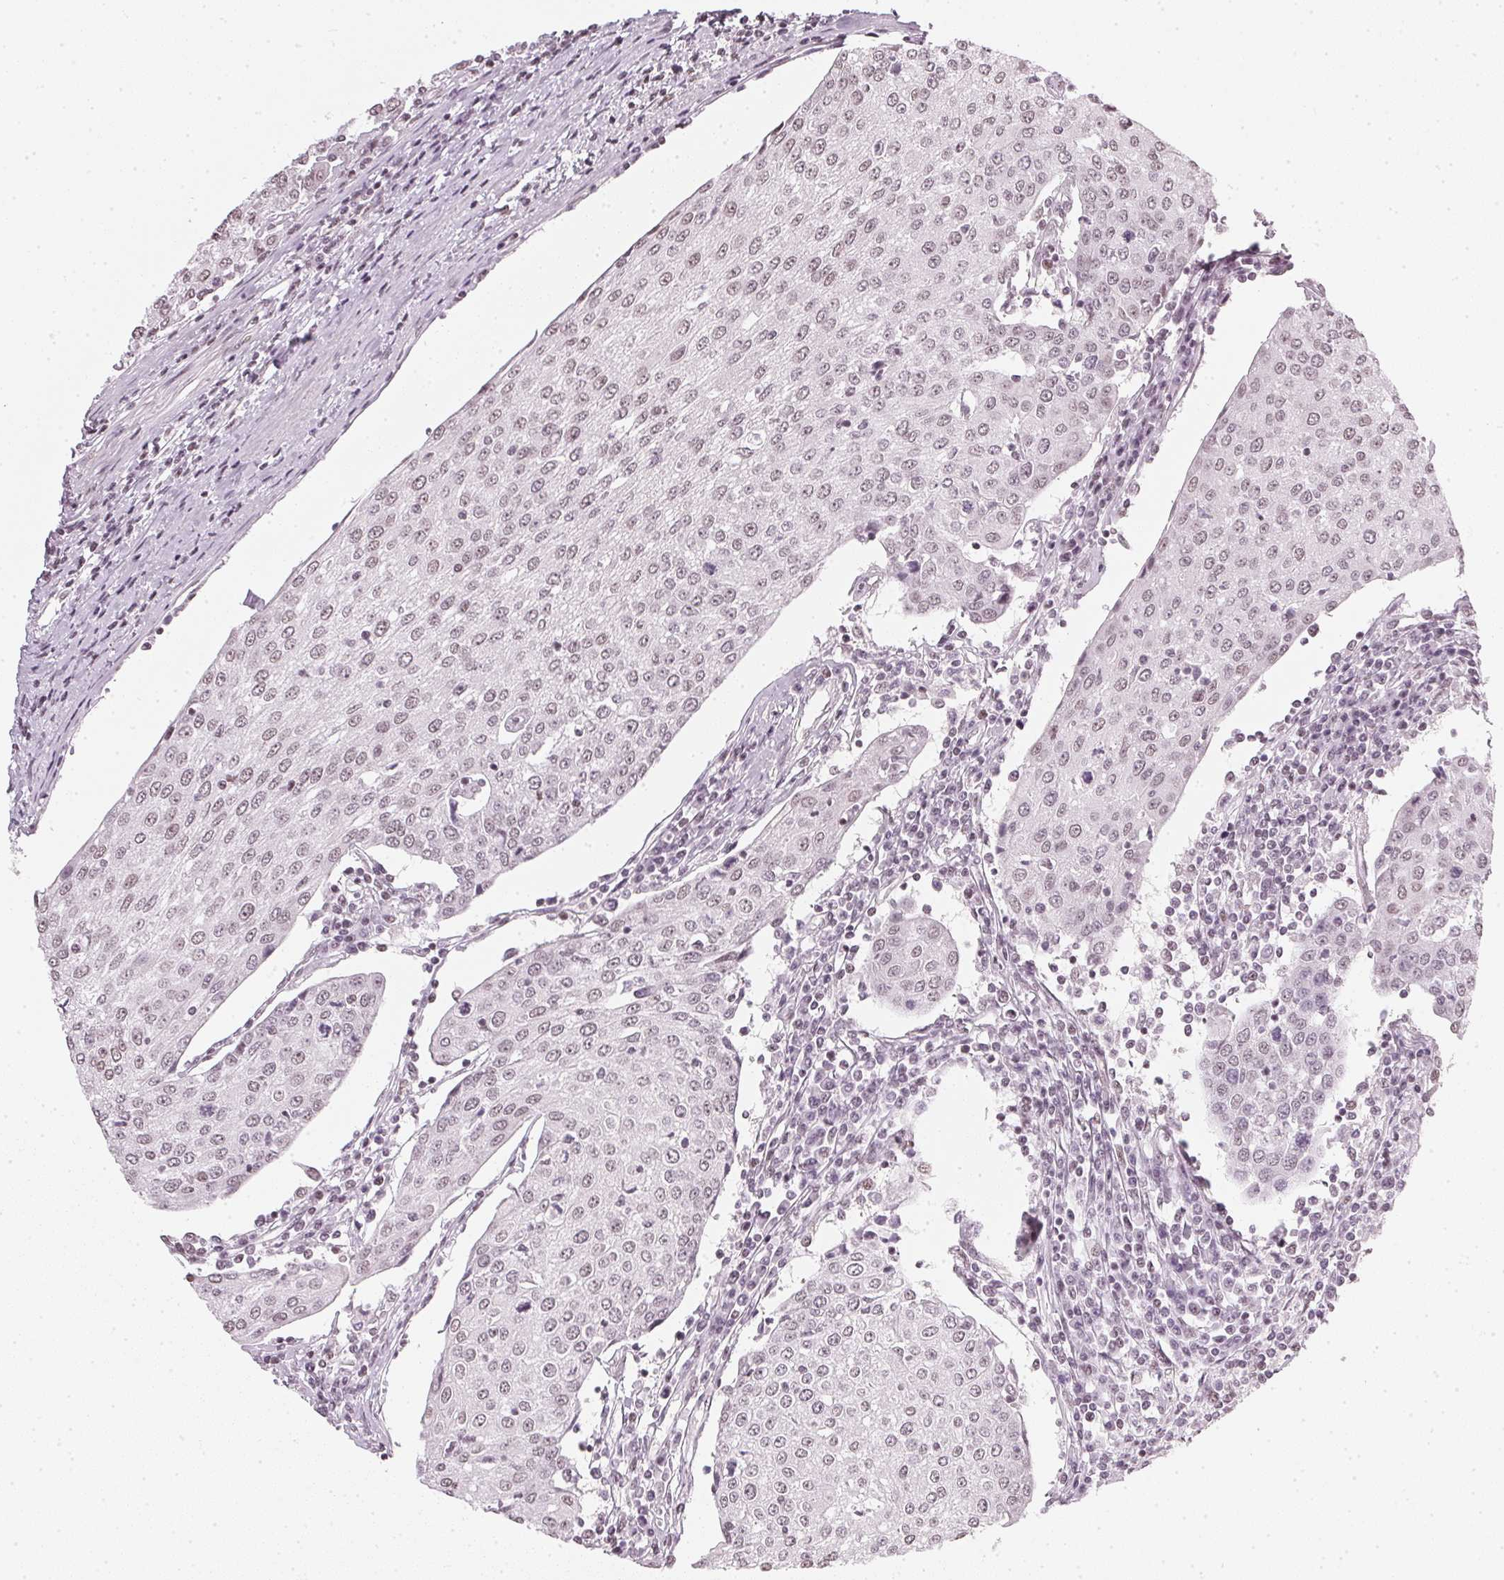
{"staining": {"intensity": "weak", "quantity": "25%-75%", "location": "nuclear"}, "tissue": "urothelial cancer", "cell_type": "Tumor cells", "image_type": "cancer", "snomed": [{"axis": "morphology", "description": "Urothelial carcinoma, High grade"}, {"axis": "topography", "description": "Urinary bladder"}], "caption": "Protein staining of urothelial carcinoma (high-grade) tissue exhibits weak nuclear expression in approximately 25%-75% of tumor cells.", "gene": "DNAJC6", "patient": {"sex": "female", "age": 85}}